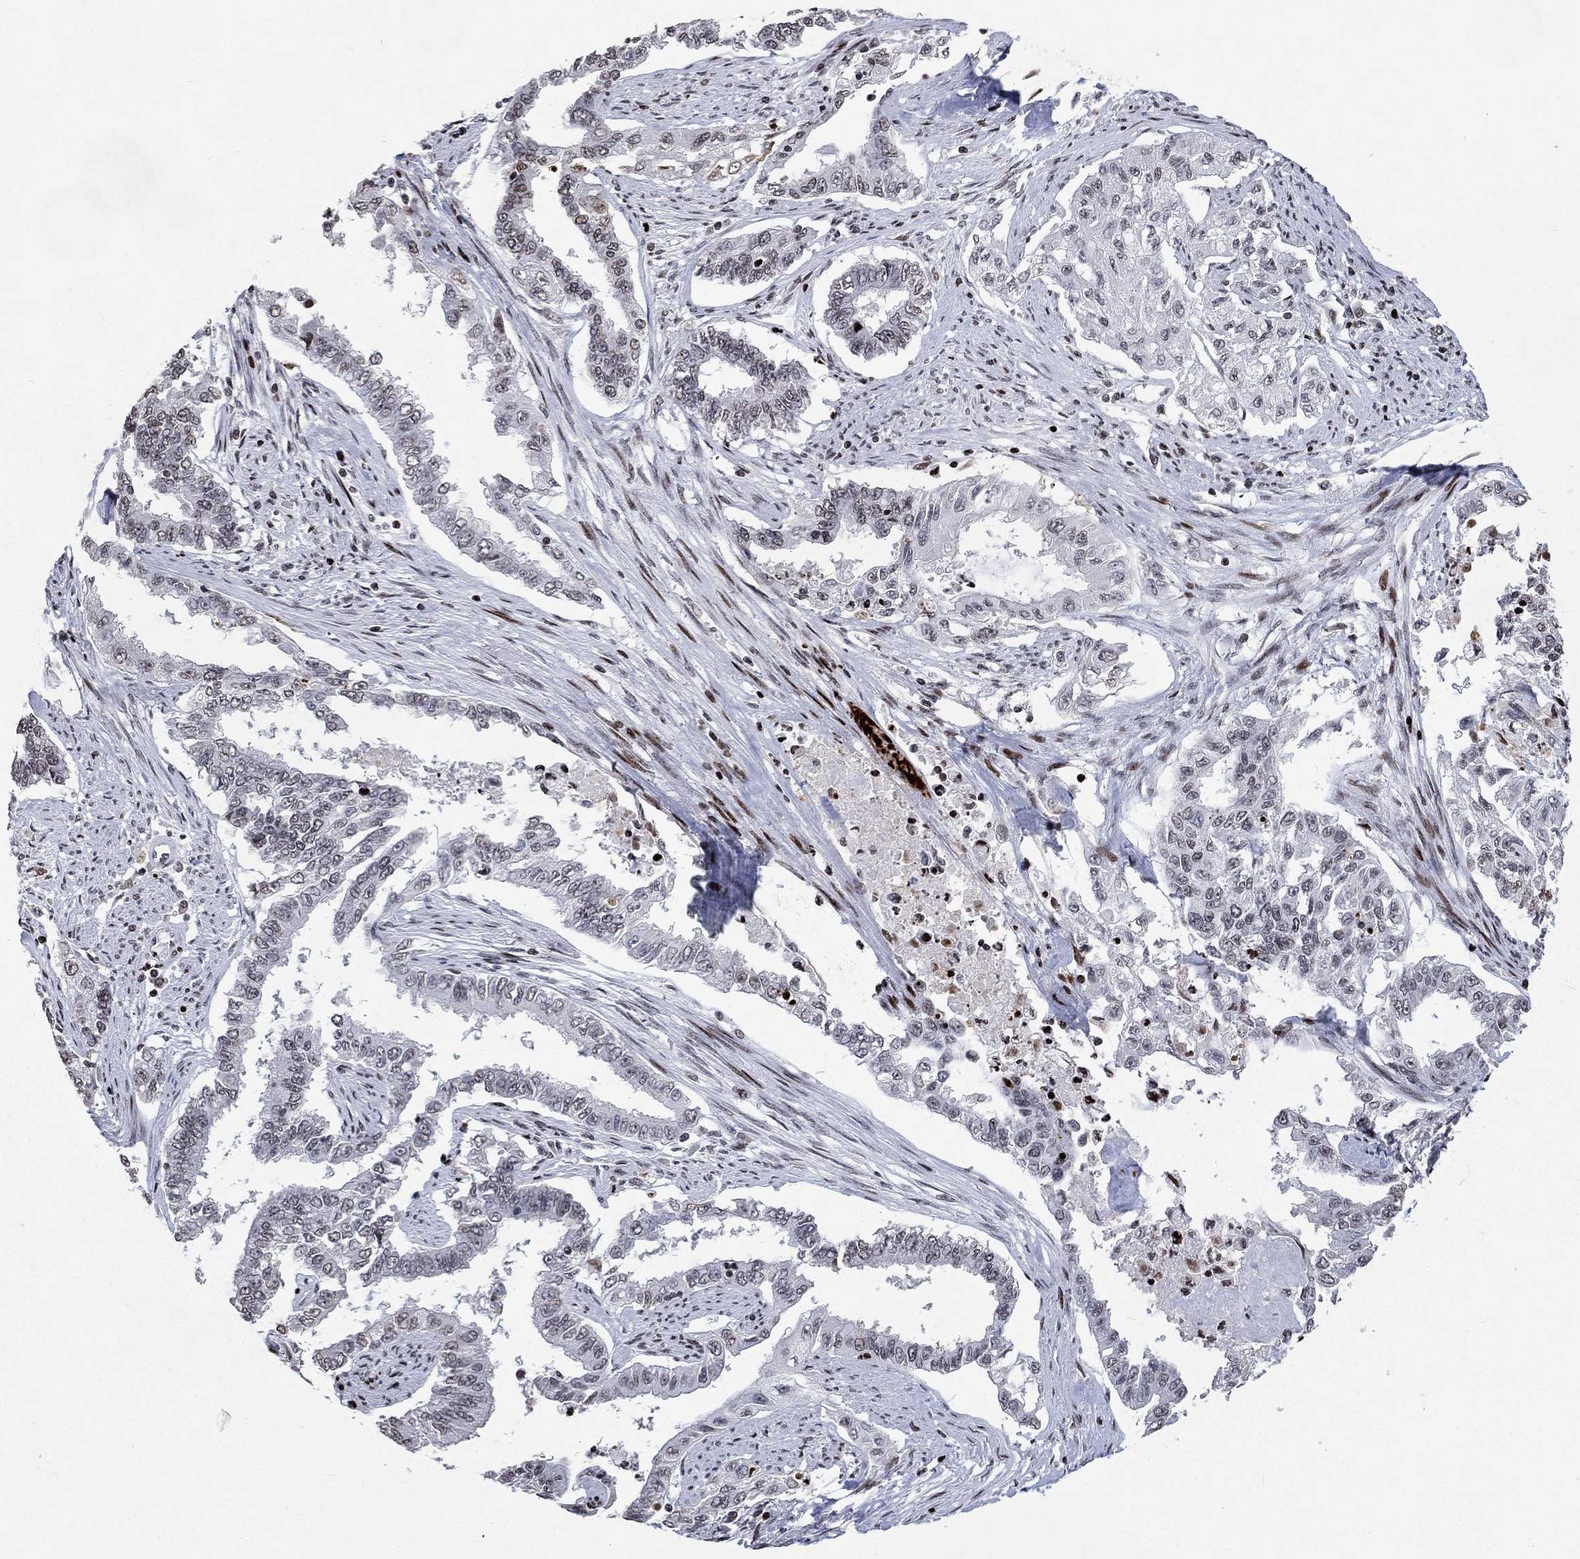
{"staining": {"intensity": "negative", "quantity": "none", "location": "none"}, "tissue": "endometrial cancer", "cell_type": "Tumor cells", "image_type": "cancer", "snomed": [{"axis": "morphology", "description": "Adenocarcinoma, NOS"}, {"axis": "topography", "description": "Uterus"}], "caption": "Image shows no protein expression in tumor cells of endometrial adenocarcinoma tissue.", "gene": "SRSF3", "patient": {"sex": "female", "age": 59}}